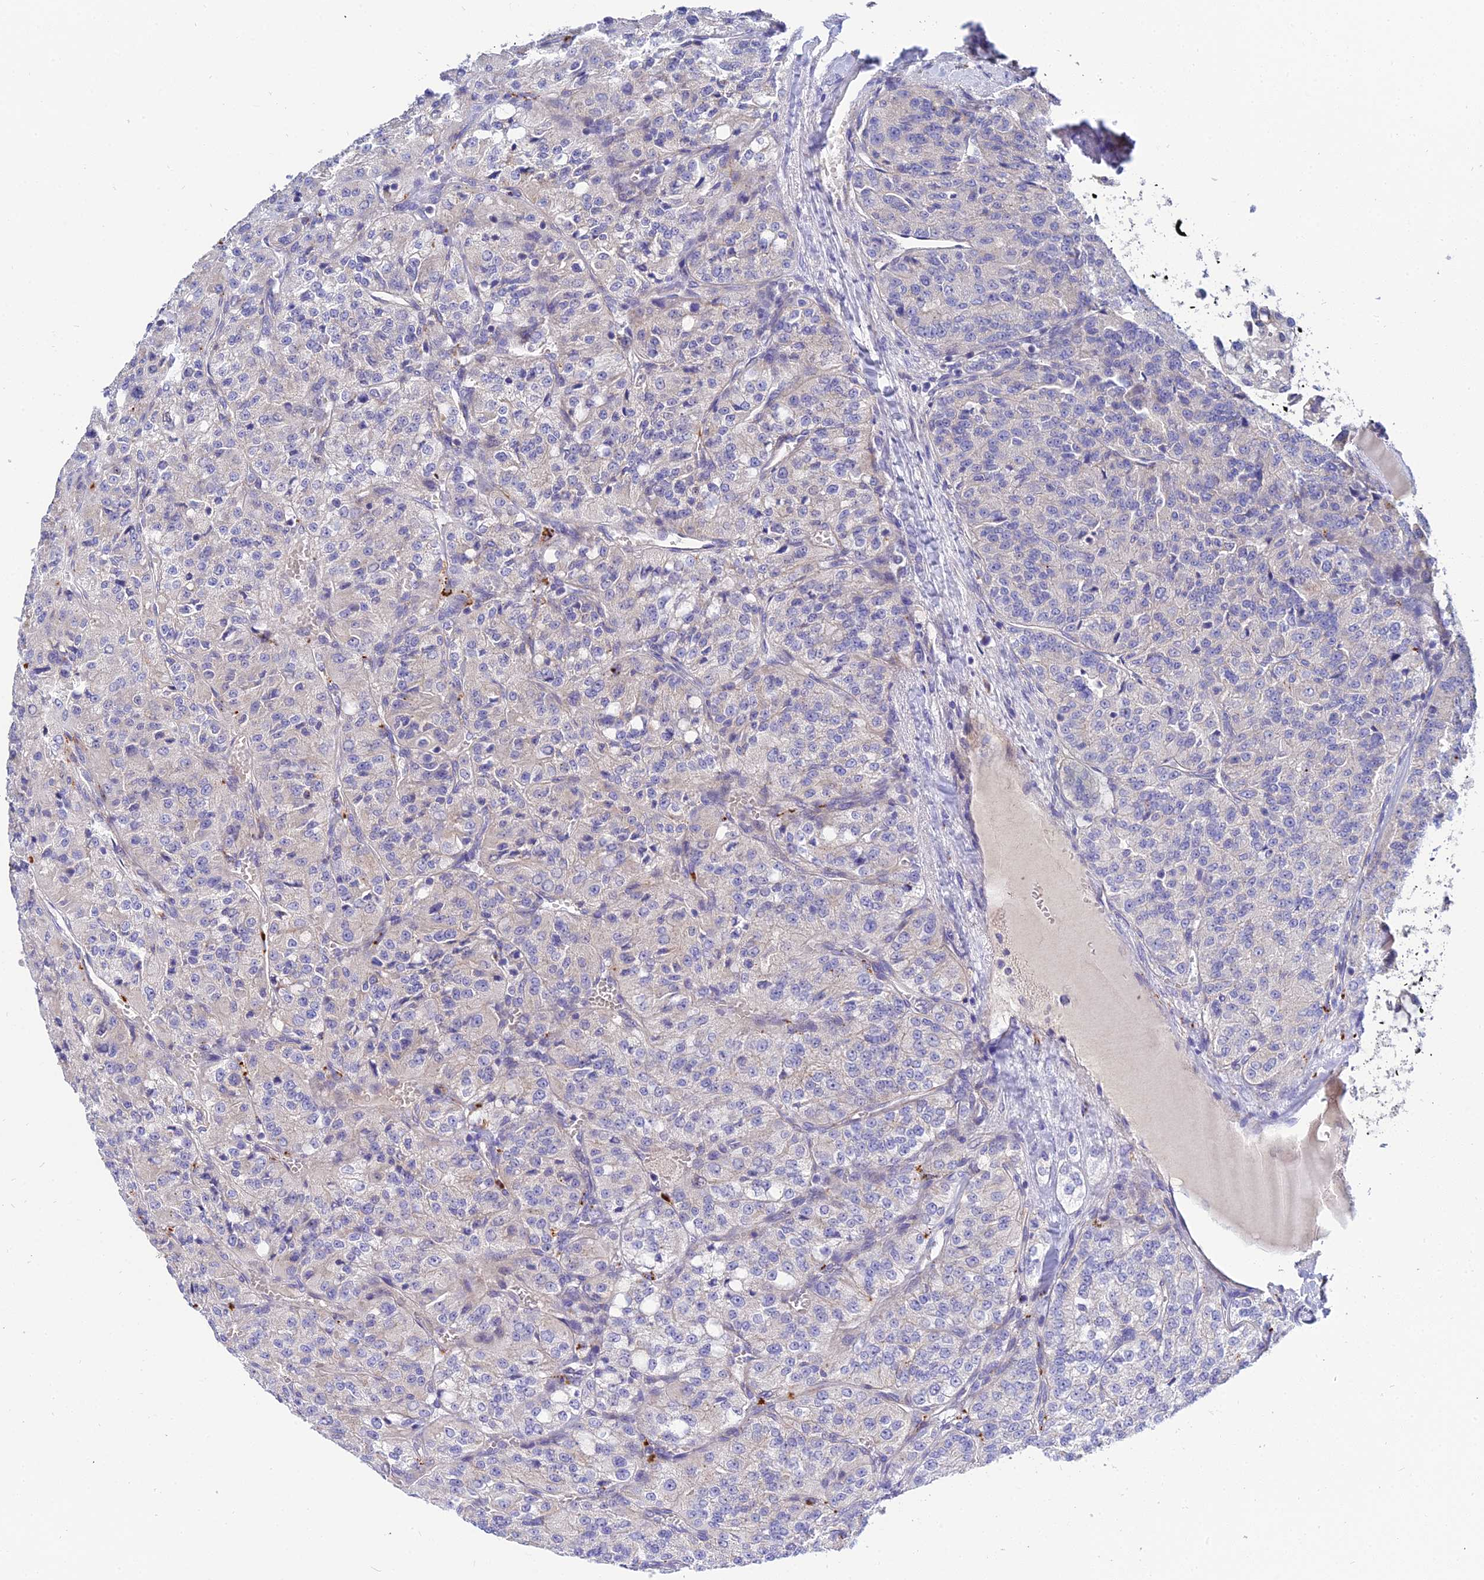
{"staining": {"intensity": "negative", "quantity": "none", "location": "none"}, "tissue": "renal cancer", "cell_type": "Tumor cells", "image_type": "cancer", "snomed": [{"axis": "morphology", "description": "Adenocarcinoma, NOS"}, {"axis": "topography", "description": "Kidney"}], "caption": "IHC image of neoplastic tissue: adenocarcinoma (renal) stained with DAB reveals no significant protein staining in tumor cells.", "gene": "APOBEC3H", "patient": {"sex": "female", "age": 63}}